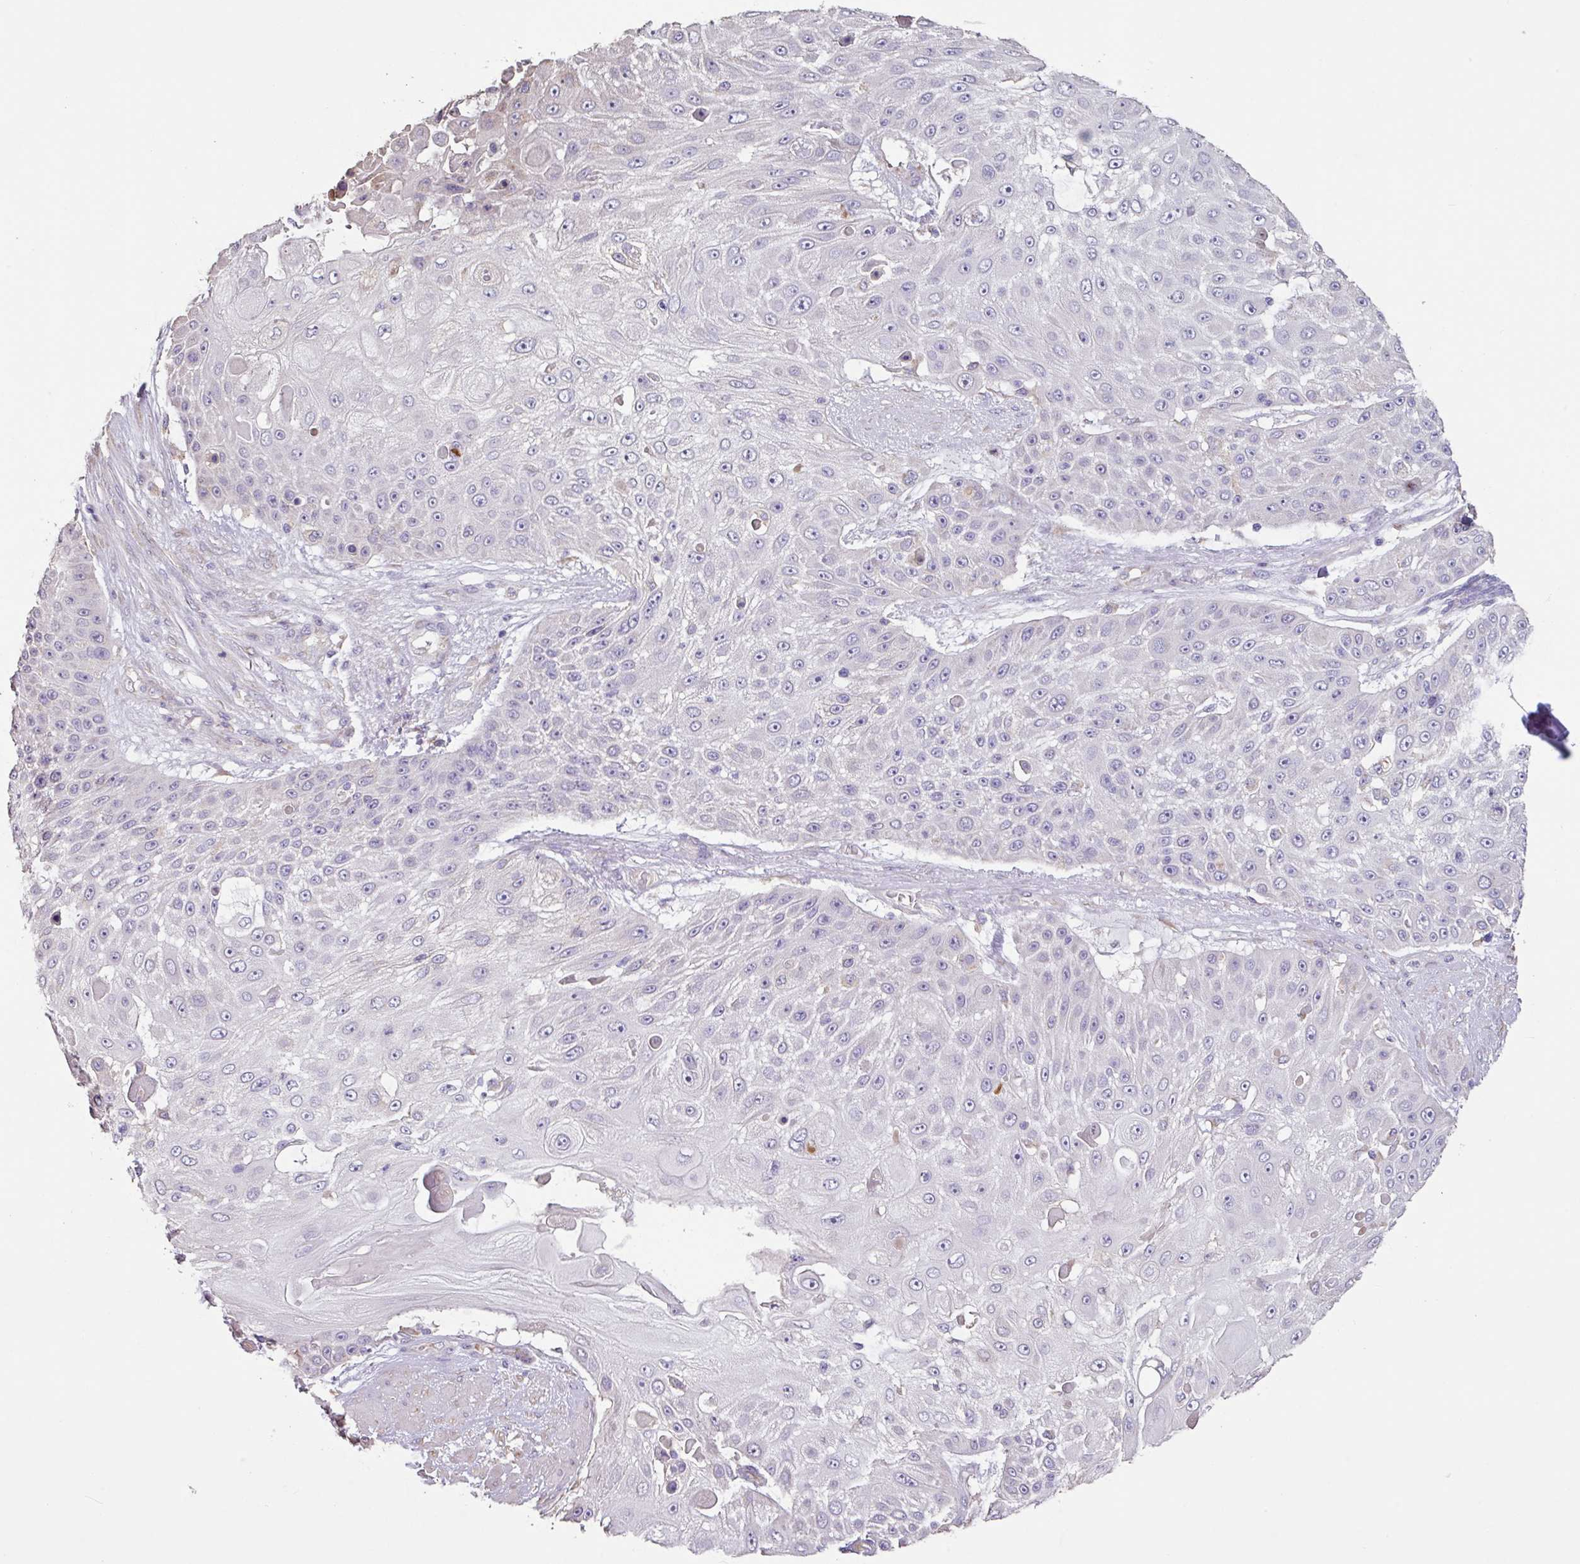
{"staining": {"intensity": "negative", "quantity": "none", "location": "none"}, "tissue": "skin cancer", "cell_type": "Tumor cells", "image_type": "cancer", "snomed": [{"axis": "morphology", "description": "Squamous cell carcinoma, NOS"}, {"axis": "topography", "description": "Skin"}], "caption": "A photomicrograph of human skin cancer is negative for staining in tumor cells.", "gene": "ZG16", "patient": {"sex": "female", "age": 86}}